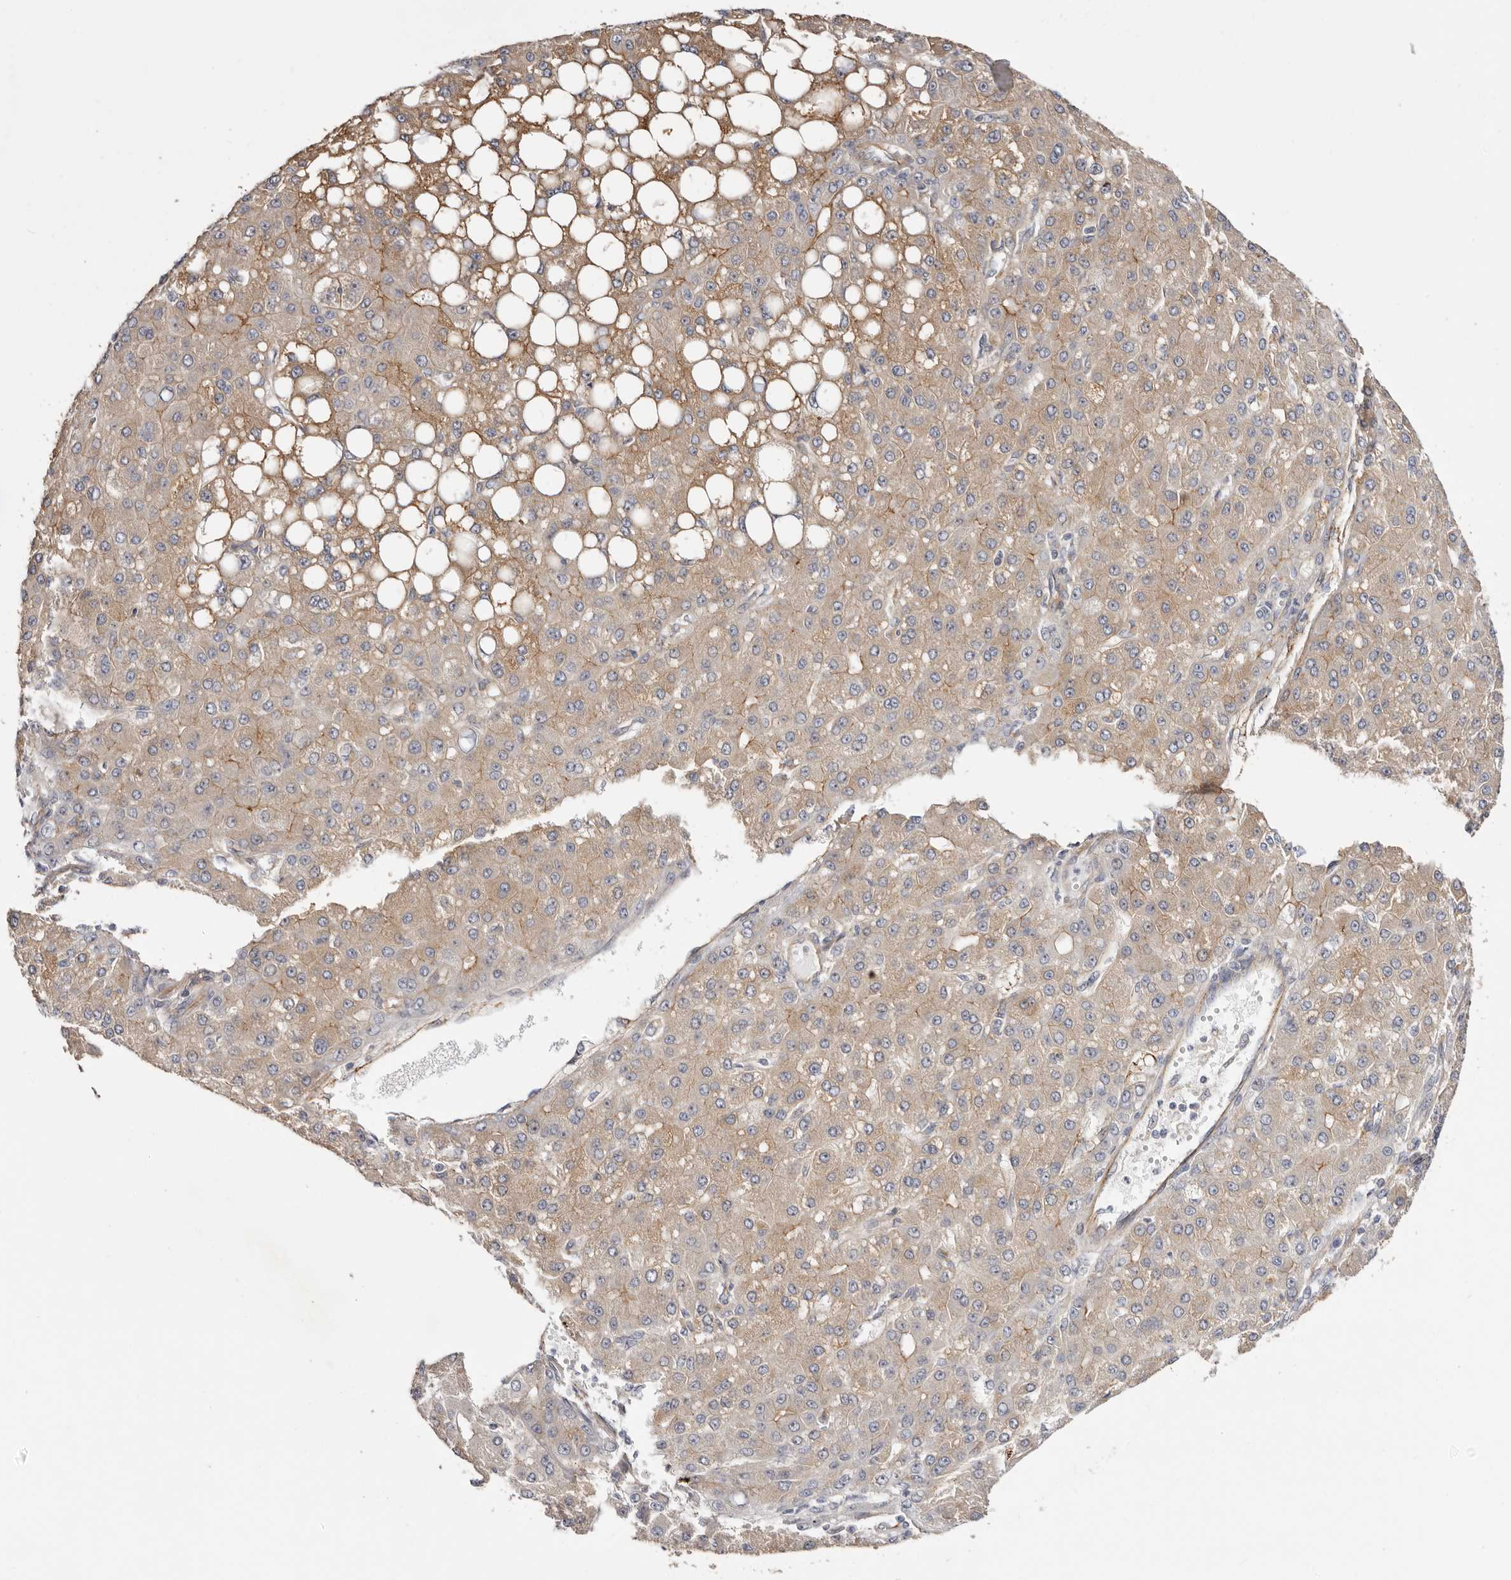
{"staining": {"intensity": "weak", "quantity": "<25%", "location": "cytoplasmic/membranous"}, "tissue": "liver cancer", "cell_type": "Tumor cells", "image_type": "cancer", "snomed": [{"axis": "morphology", "description": "Carcinoma, Hepatocellular, NOS"}, {"axis": "topography", "description": "Liver"}], "caption": "Protein analysis of liver cancer reveals no significant staining in tumor cells.", "gene": "PANK4", "patient": {"sex": "male", "age": 67}}